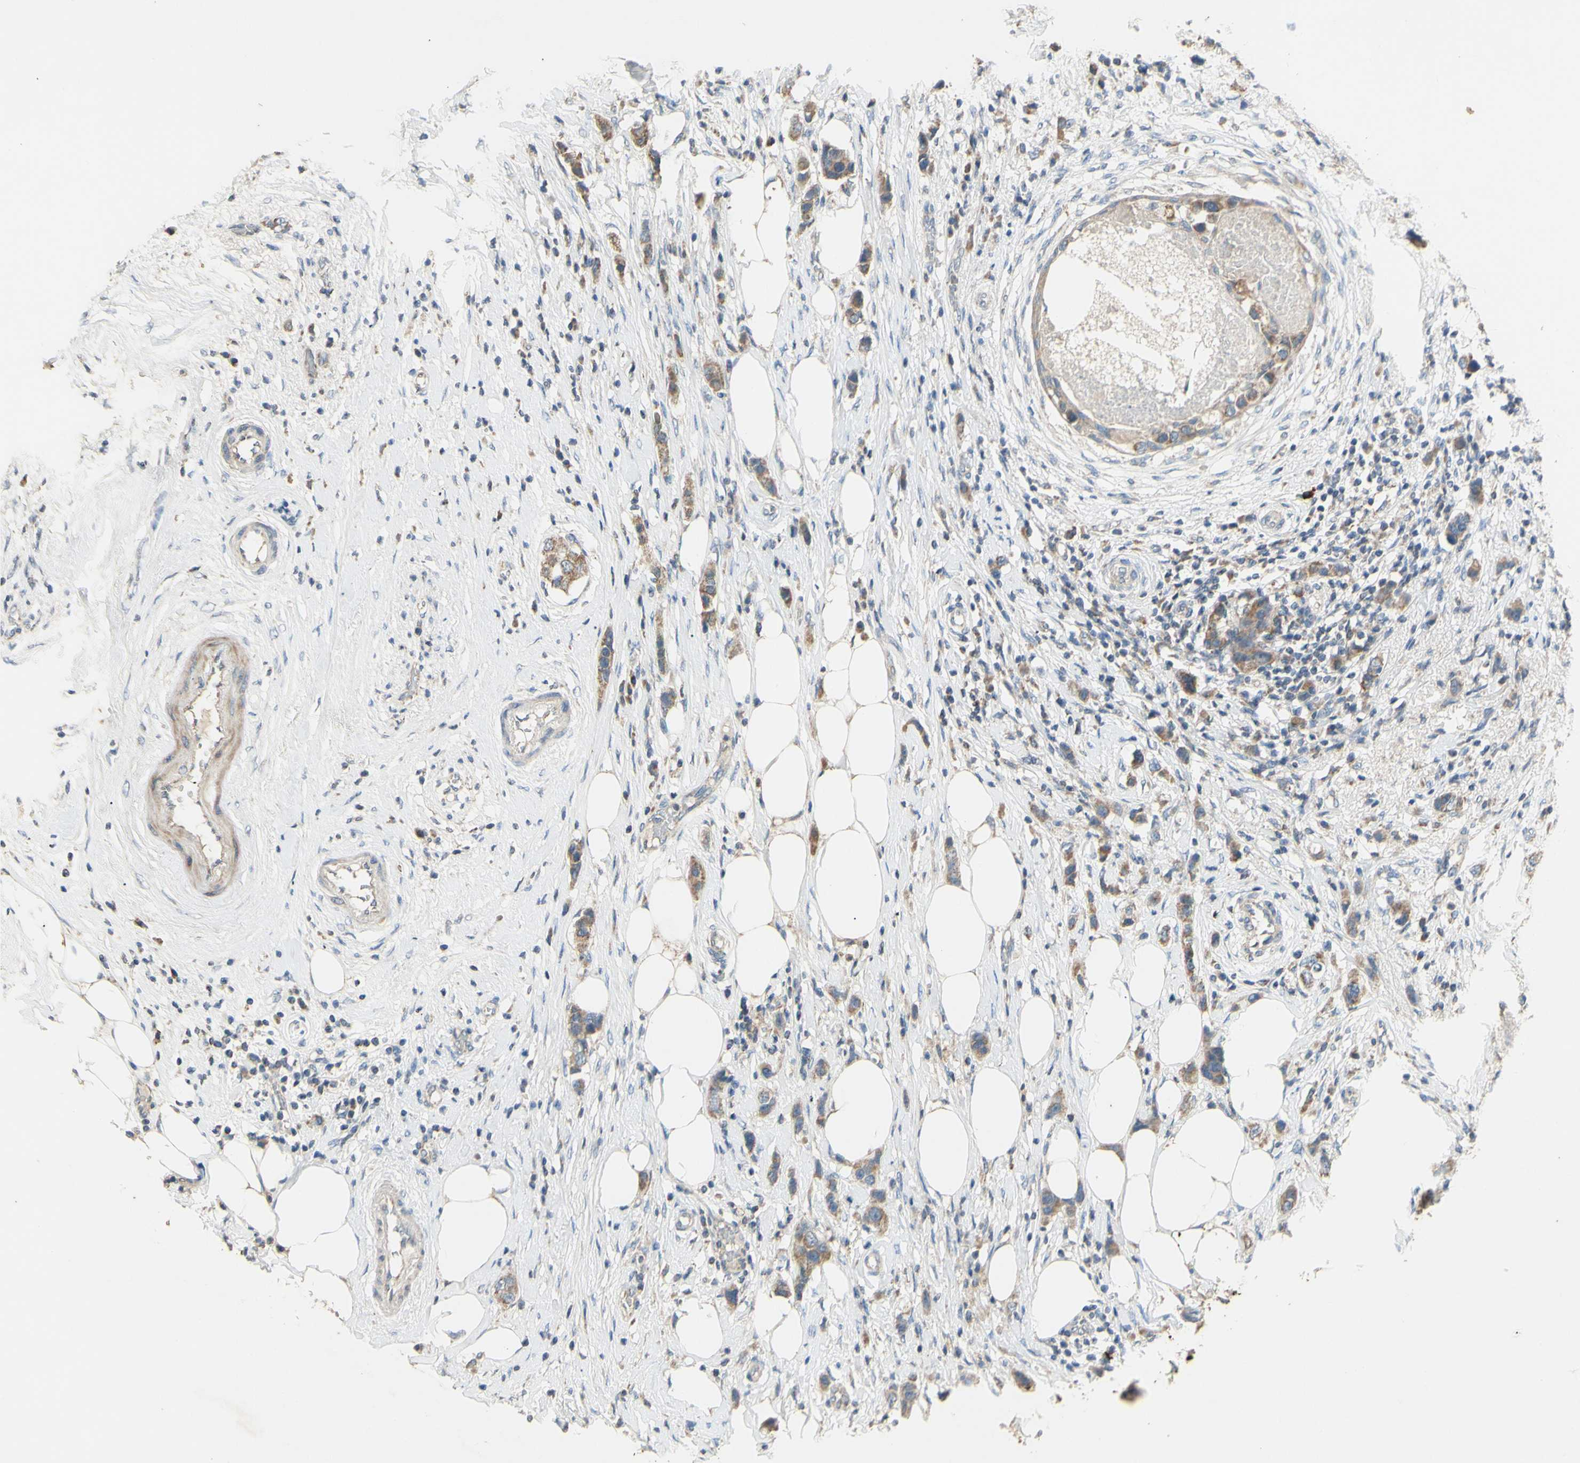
{"staining": {"intensity": "moderate", "quantity": ">75%", "location": "cytoplasmic/membranous"}, "tissue": "breast cancer", "cell_type": "Tumor cells", "image_type": "cancer", "snomed": [{"axis": "morphology", "description": "Normal tissue, NOS"}, {"axis": "morphology", "description": "Duct carcinoma"}, {"axis": "topography", "description": "Breast"}], "caption": "Breast cancer stained with a brown dye demonstrates moderate cytoplasmic/membranous positive positivity in approximately >75% of tumor cells.", "gene": "PTGIS", "patient": {"sex": "female", "age": 50}}